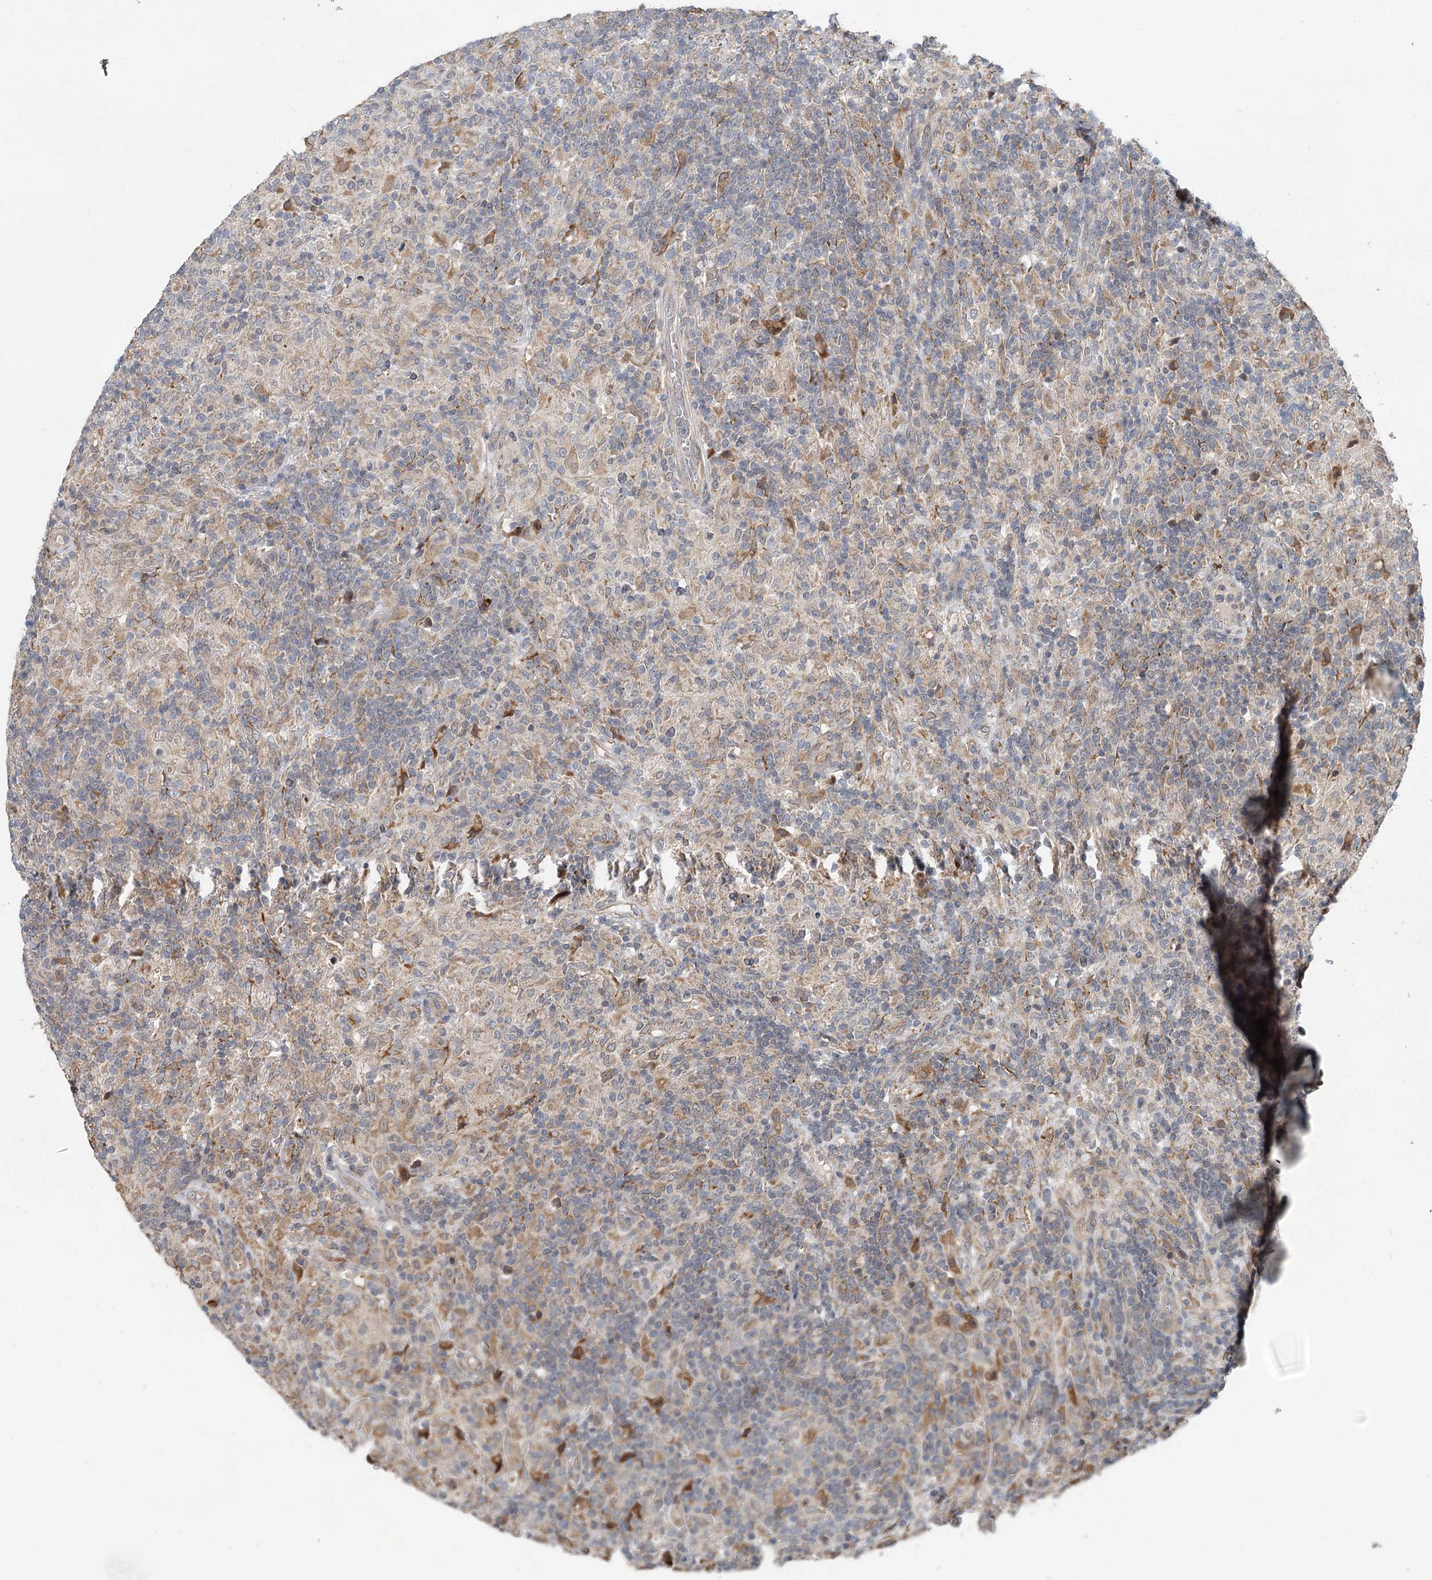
{"staining": {"intensity": "weak", "quantity": "<25%", "location": "cytoplasmic/membranous"}, "tissue": "lymphoma", "cell_type": "Tumor cells", "image_type": "cancer", "snomed": [{"axis": "morphology", "description": "Hodgkin's disease, NOS"}, {"axis": "topography", "description": "Lymph node"}], "caption": "IHC histopathology image of human Hodgkin's disease stained for a protein (brown), which reveals no positivity in tumor cells.", "gene": "RNF111", "patient": {"sex": "male", "age": 70}}